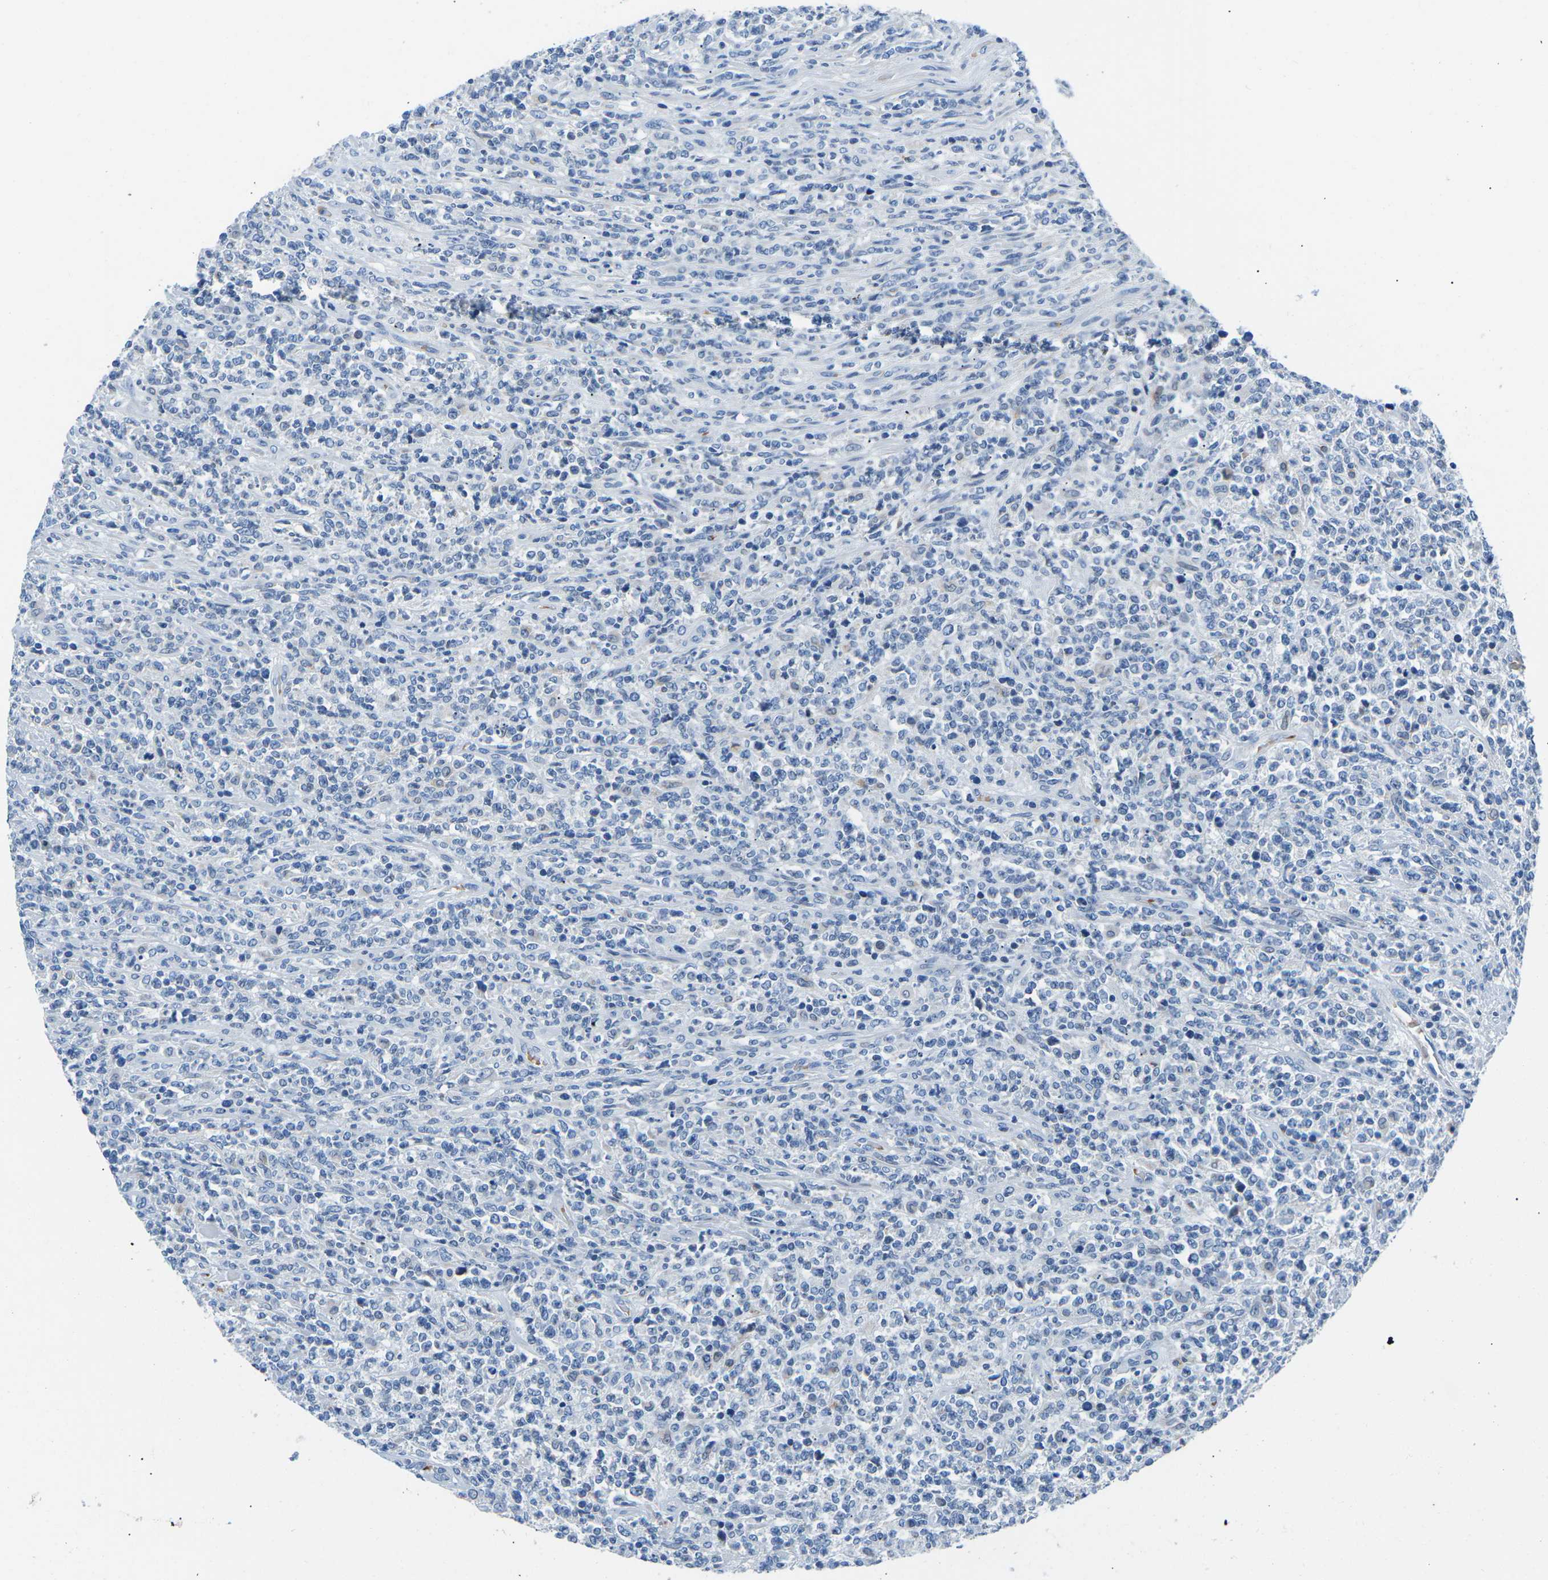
{"staining": {"intensity": "negative", "quantity": "none", "location": "none"}, "tissue": "lymphoma", "cell_type": "Tumor cells", "image_type": "cancer", "snomed": [{"axis": "morphology", "description": "Malignant lymphoma, non-Hodgkin's type, High grade"}, {"axis": "topography", "description": "Soft tissue"}], "caption": "Immunohistochemistry micrograph of lymphoma stained for a protein (brown), which displays no expression in tumor cells.", "gene": "TM6SF1", "patient": {"sex": "male", "age": 18}}